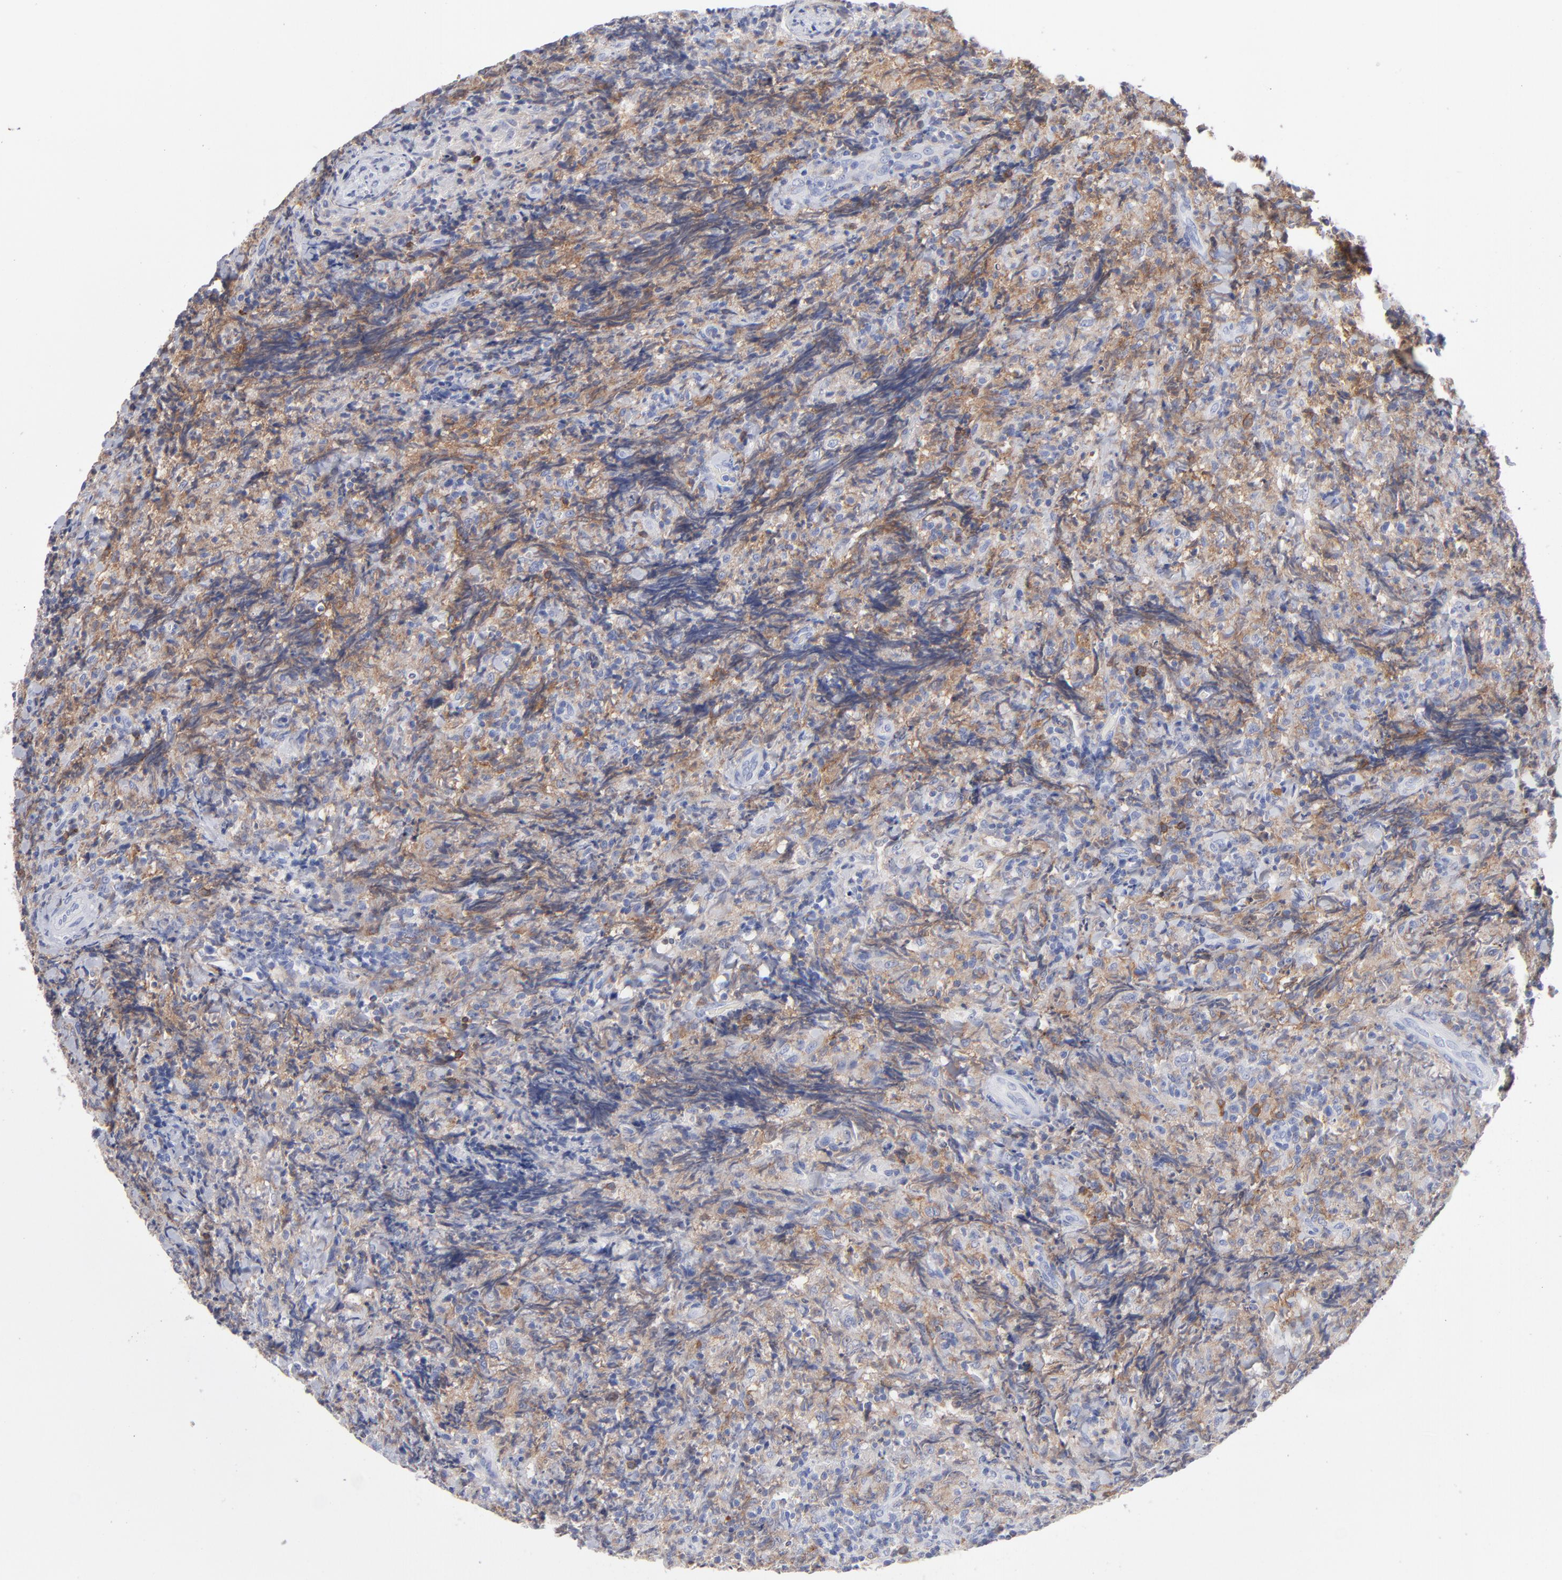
{"staining": {"intensity": "moderate", "quantity": "25%-75%", "location": "cytoplasmic/membranous"}, "tissue": "lymphoma", "cell_type": "Tumor cells", "image_type": "cancer", "snomed": [{"axis": "morphology", "description": "Malignant lymphoma, non-Hodgkin's type, High grade"}, {"axis": "topography", "description": "Tonsil"}], "caption": "Lymphoma was stained to show a protein in brown. There is medium levels of moderate cytoplasmic/membranous staining in about 25%-75% of tumor cells.", "gene": "LAT2", "patient": {"sex": "female", "age": 36}}